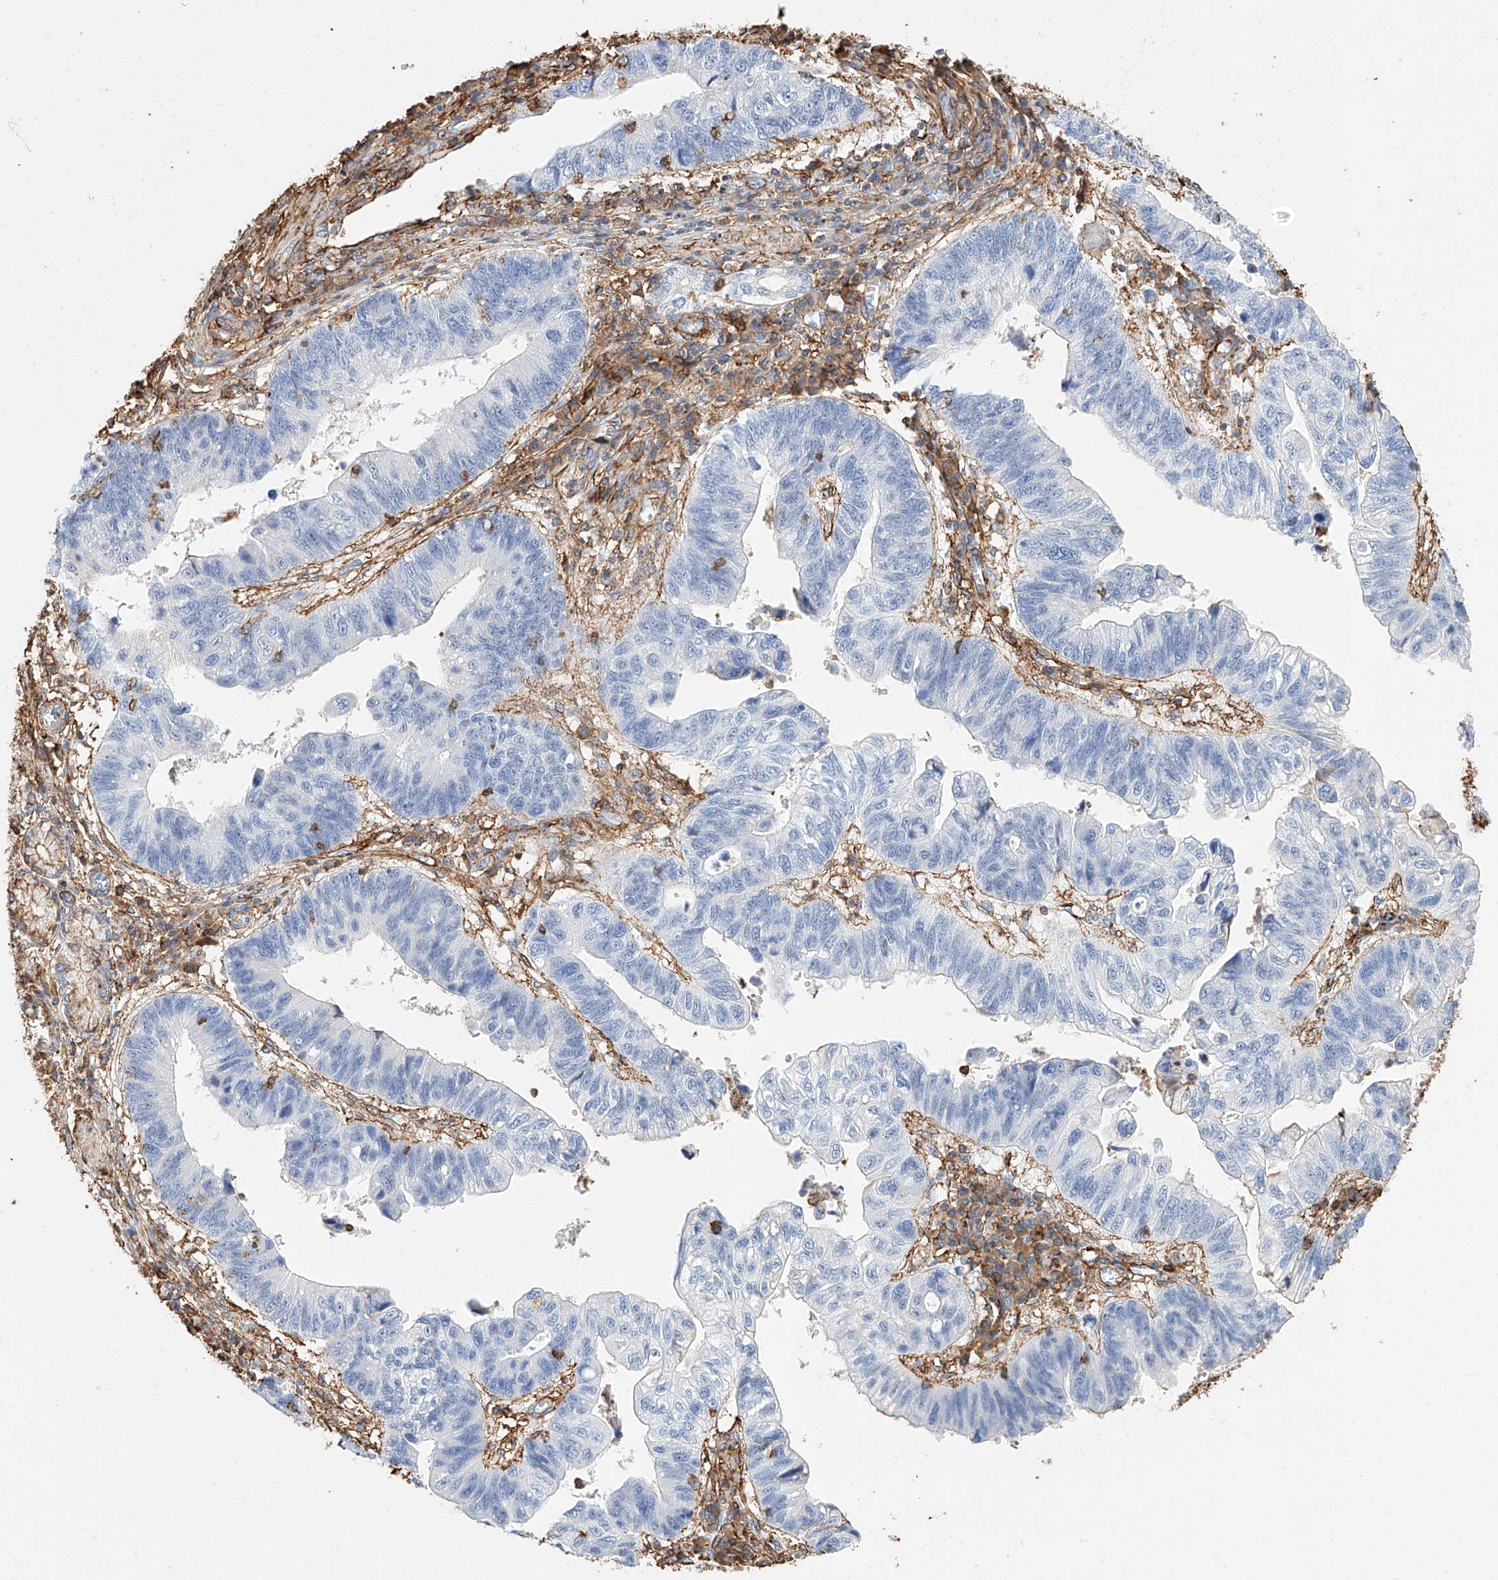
{"staining": {"intensity": "negative", "quantity": "none", "location": "none"}, "tissue": "stomach cancer", "cell_type": "Tumor cells", "image_type": "cancer", "snomed": [{"axis": "morphology", "description": "Adenocarcinoma, NOS"}, {"axis": "topography", "description": "Stomach"}], "caption": "There is no significant positivity in tumor cells of adenocarcinoma (stomach).", "gene": "WFS1", "patient": {"sex": "male", "age": 59}}